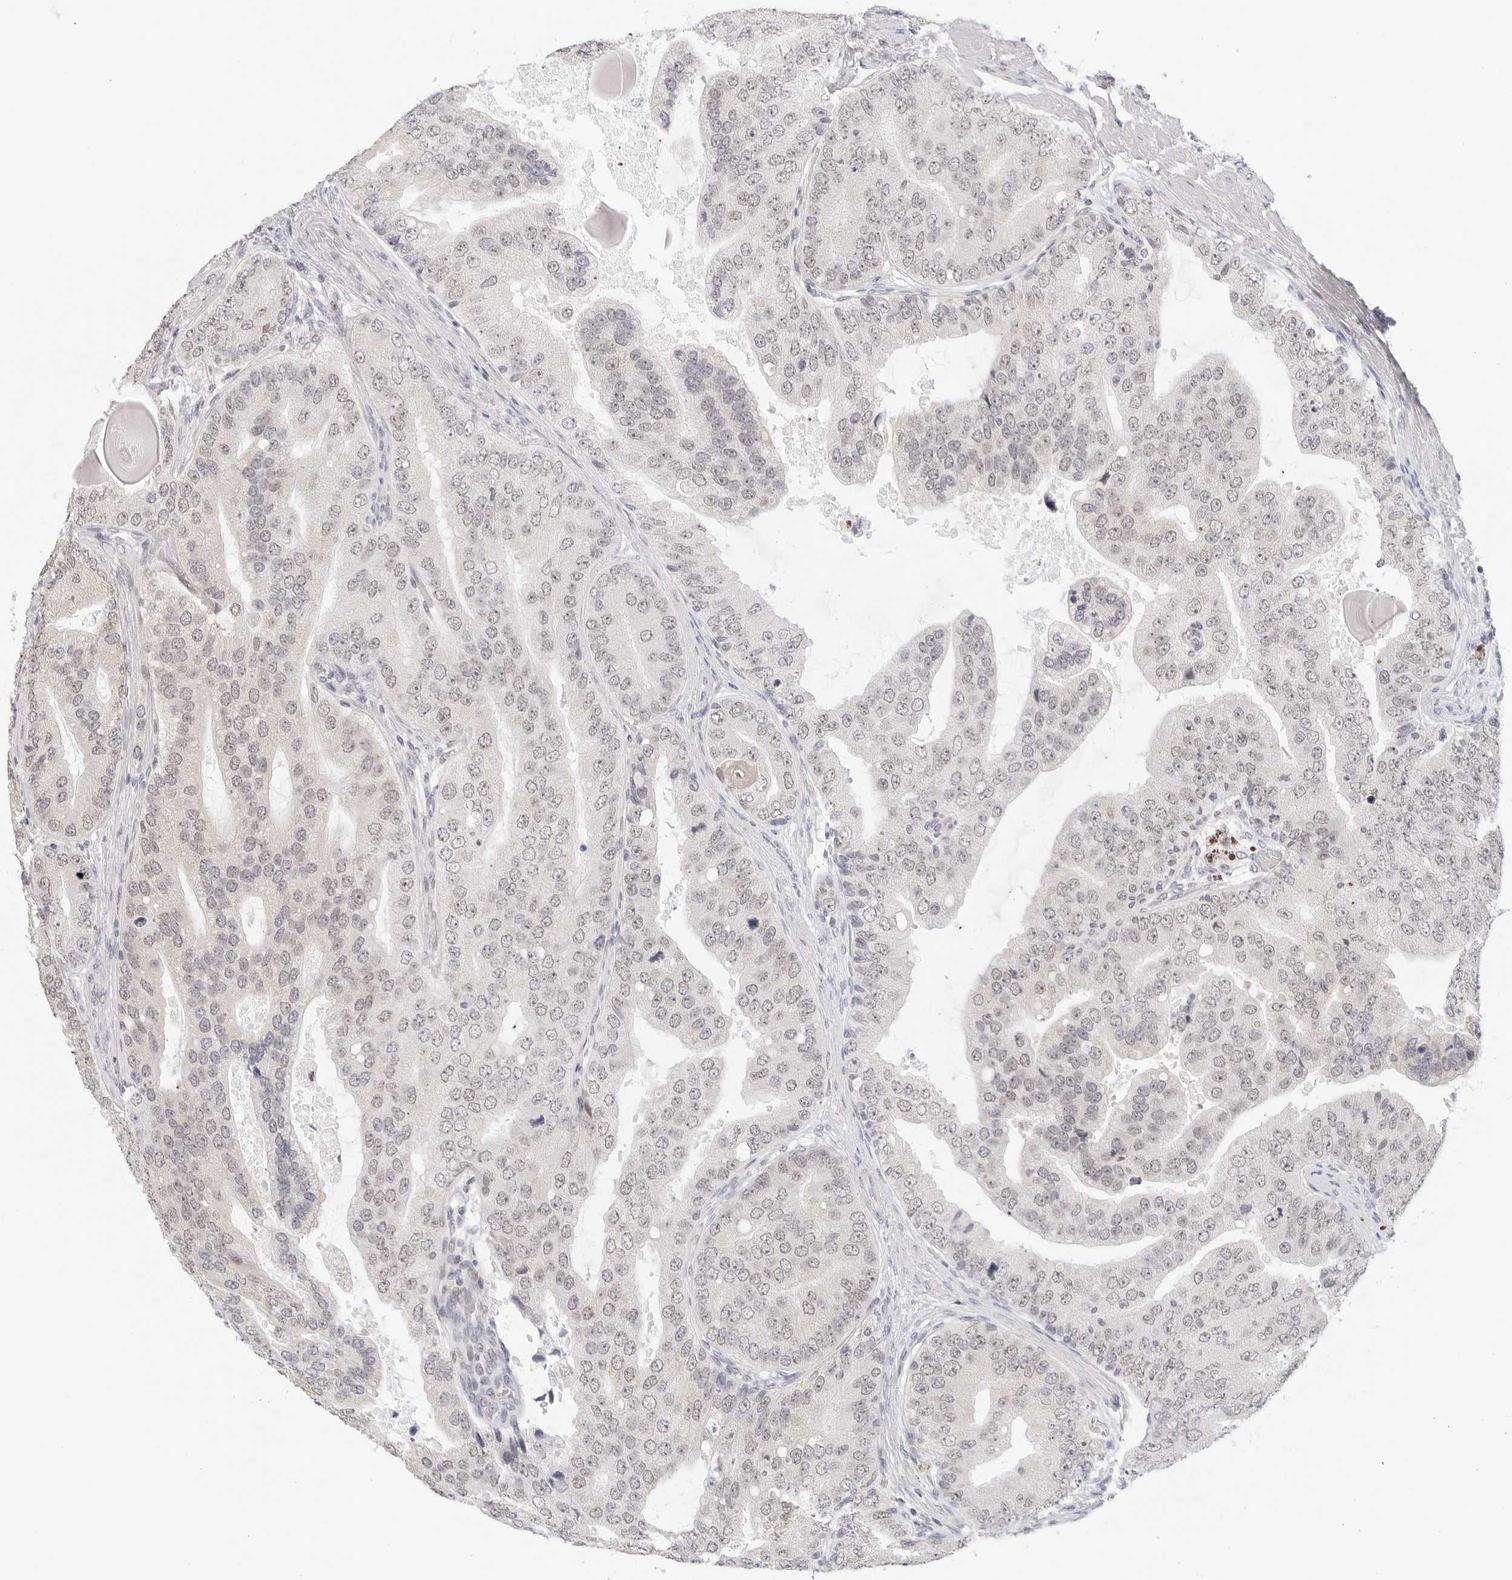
{"staining": {"intensity": "weak", "quantity": "25%-75%", "location": "nuclear"}, "tissue": "prostate cancer", "cell_type": "Tumor cells", "image_type": "cancer", "snomed": [{"axis": "morphology", "description": "Adenocarcinoma, High grade"}, {"axis": "topography", "description": "Prostate"}], "caption": "Protein analysis of prostate high-grade adenocarcinoma tissue reveals weak nuclear staining in about 25%-75% of tumor cells.", "gene": "TSEN2", "patient": {"sex": "male", "age": 70}}